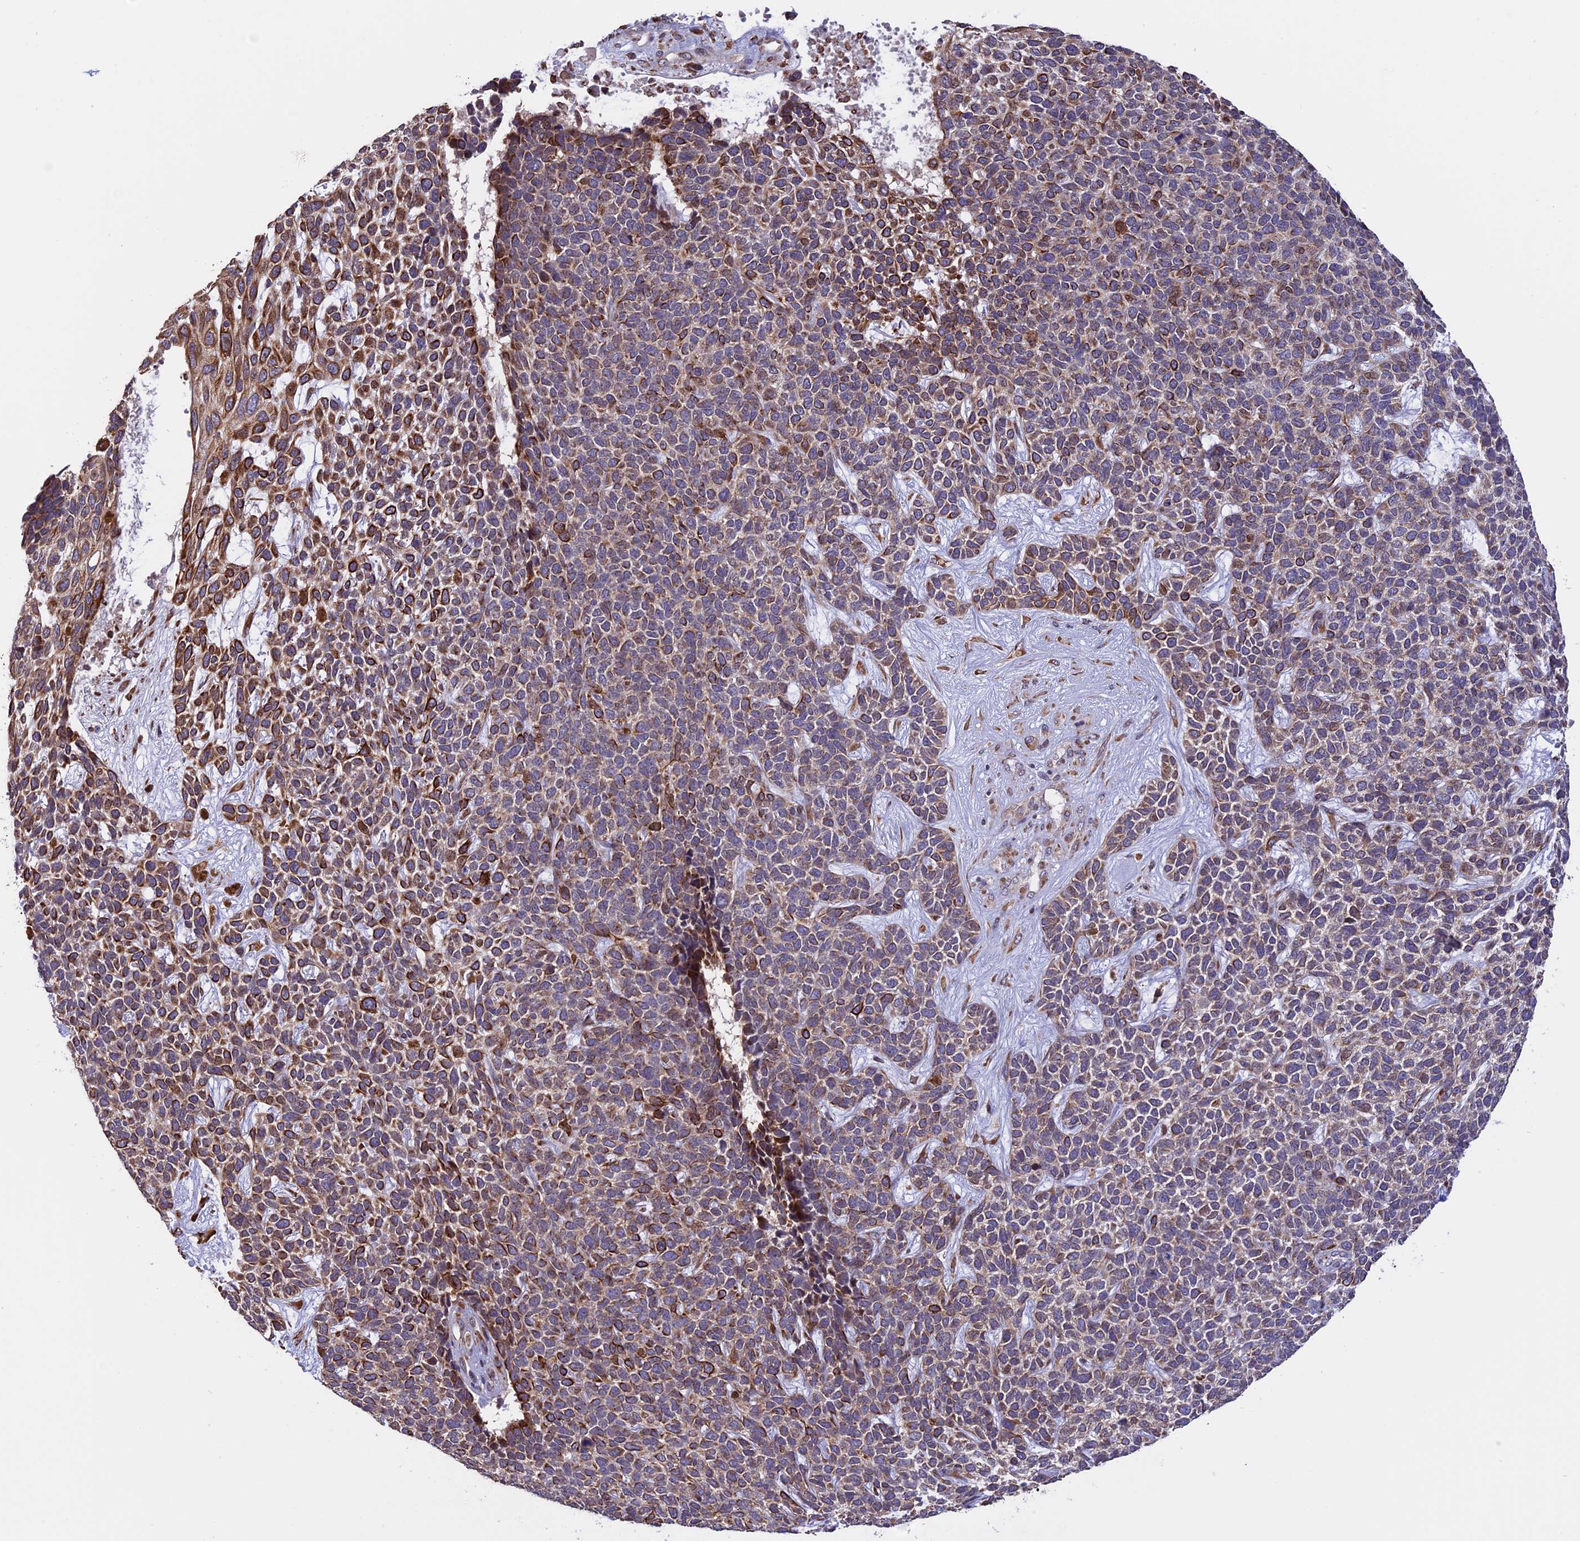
{"staining": {"intensity": "moderate", "quantity": ">75%", "location": "cytoplasmic/membranous"}, "tissue": "skin cancer", "cell_type": "Tumor cells", "image_type": "cancer", "snomed": [{"axis": "morphology", "description": "Basal cell carcinoma"}, {"axis": "topography", "description": "Skin"}], "caption": "Skin basal cell carcinoma stained for a protein shows moderate cytoplasmic/membranous positivity in tumor cells. Using DAB (brown) and hematoxylin (blue) stains, captured at high magnification using brightfield microscopy.", "gene": "DMRTA2", "patient": {"sex": "female", "age": 84}}